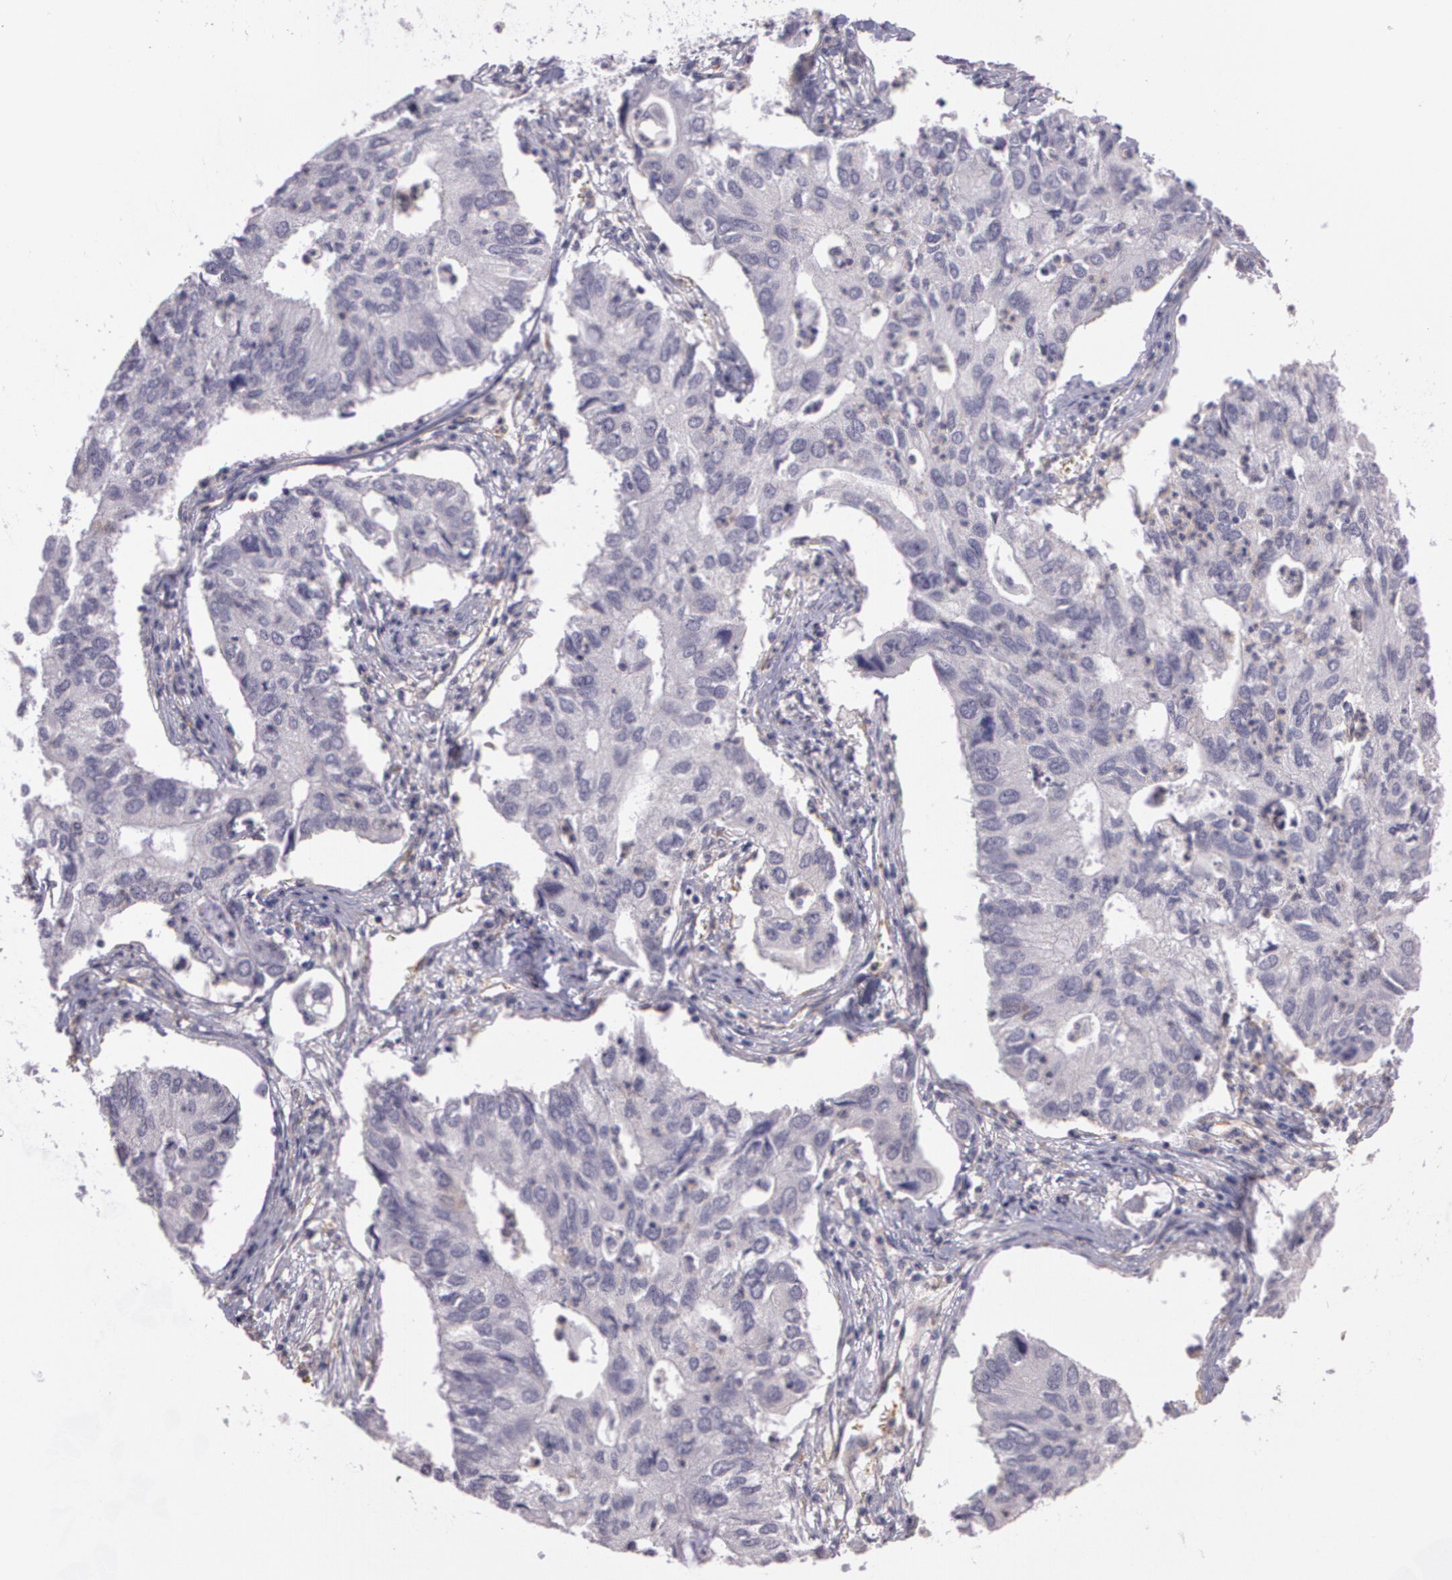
{"staining": {"intensity": "negative", "quantity": "none", "location": "none"}, "tissue": "lung cancer", "cell_type": "Tumor cells", "image_type": "cancer", "snomed": [{"axis": "morphology", "description": "Adenocarcinoma, NOS"}, {"axis": "topography", "description": "Lung"}], "caption": "An immunohistochemistry histopathology image of lung cancer (adenocarcinoma) is shown. There is no staining in tumor cells of lung cancer (adenocarcinoma).", "gene": "G2E3", "patient": {"sex": "male", "age": 48}}